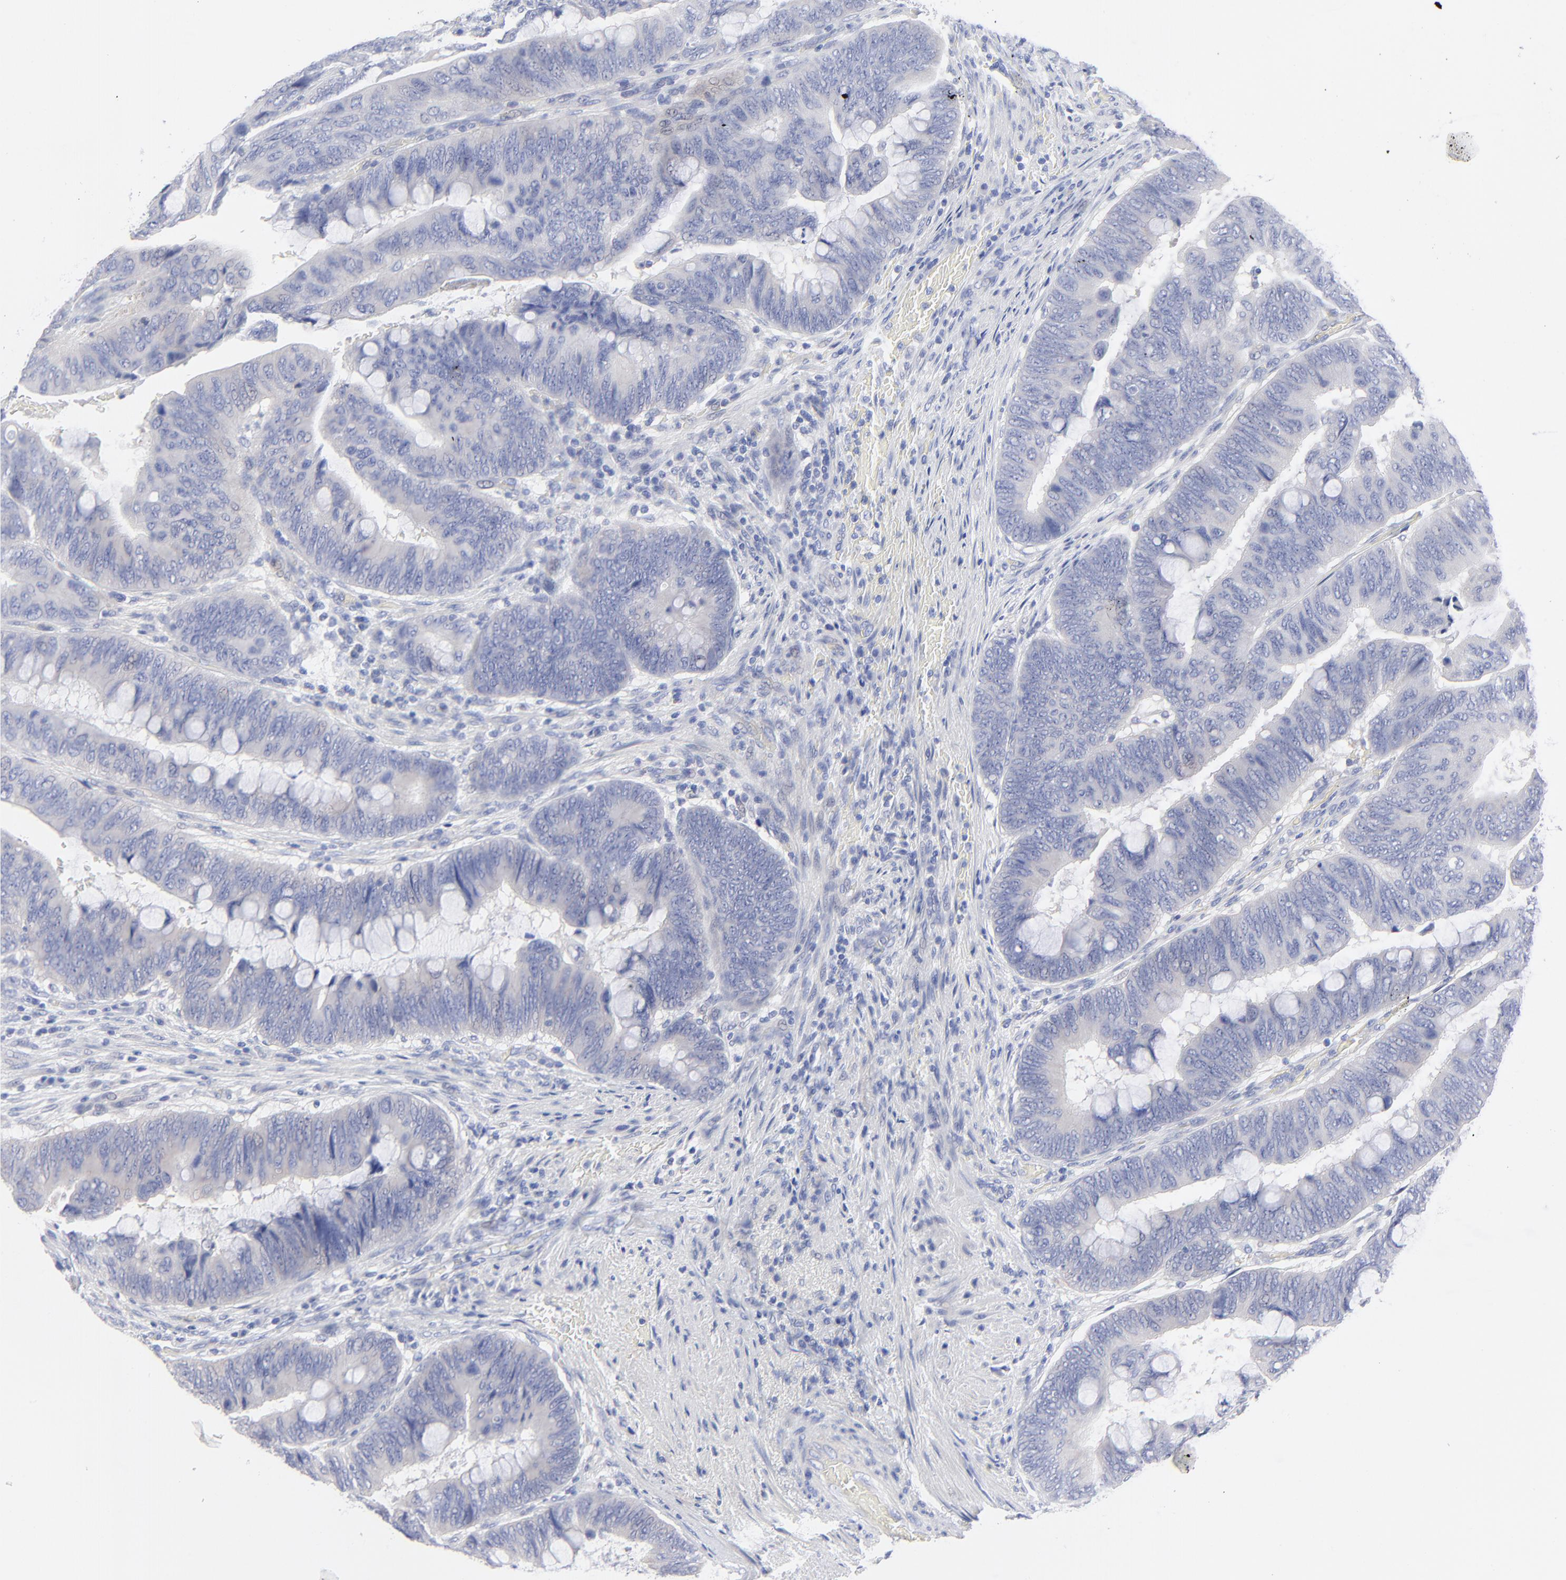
{"staining": {"intensity": "weak", "quantity": ">75%", "location": "cytoplasmic/membranous"}, "tissue": "colorectal cancer", "cell_type": "Tumor cells", "image_type": "cancer", "snomed": [{"axis": "morphology", "description": "Normal tissue, NOS"}, {"axis": "morphology", "description": "Adenocarcinoma, NOS"}, {"axis": "topography", "description": "Rectum"}], "caption": "Colorectal cancer stained with a brown dye reveals weak cytoplasmic/membranous positive expression in about >75% of tumor cells.", "gene": "PSD3", "patient": {"sex": "male", "age": 92}}